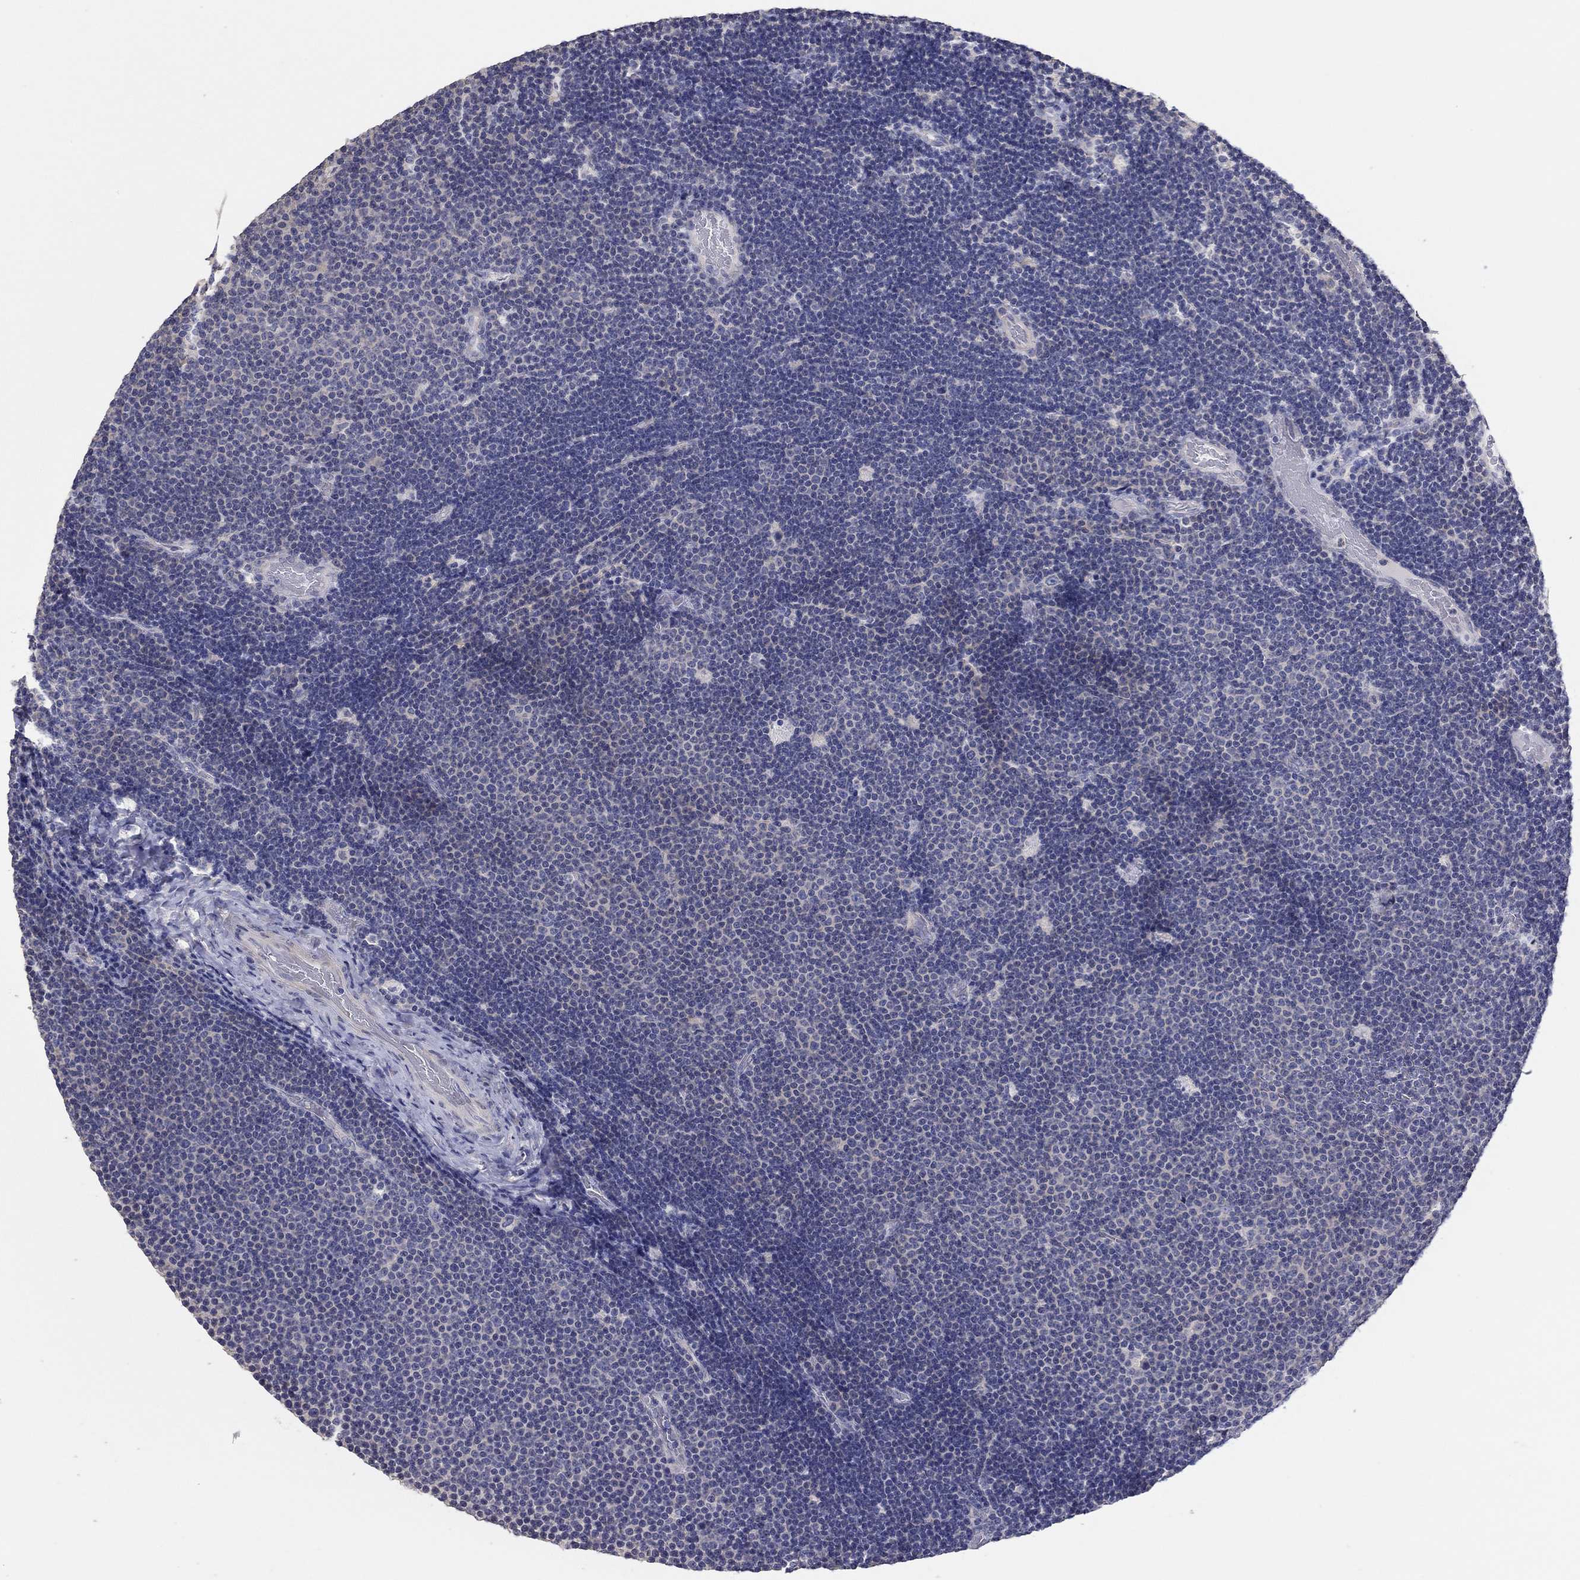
{"staining": {"intensity": "negative", "quantity": "none", "location": "none"}, "tissue": "lymphoma", "cell_type": "Tumor cells", "image_type": "cancer", "snomed": [{"axis": "morphology", "description": "Malignant lymphoma, non-Hodgkin's type, Low grade"}, {"axis": "topography", "description": "Brain"}], "caption": "IHC of human lymphoma displays no staining in tumor cells. (DAB (3,3'-diaminobenzidine) immunohistochemistry visualized using brightfield microscopy, high magnification).", "gene": "DOCK3", "patient": {"sex": "female", "age": 66}}